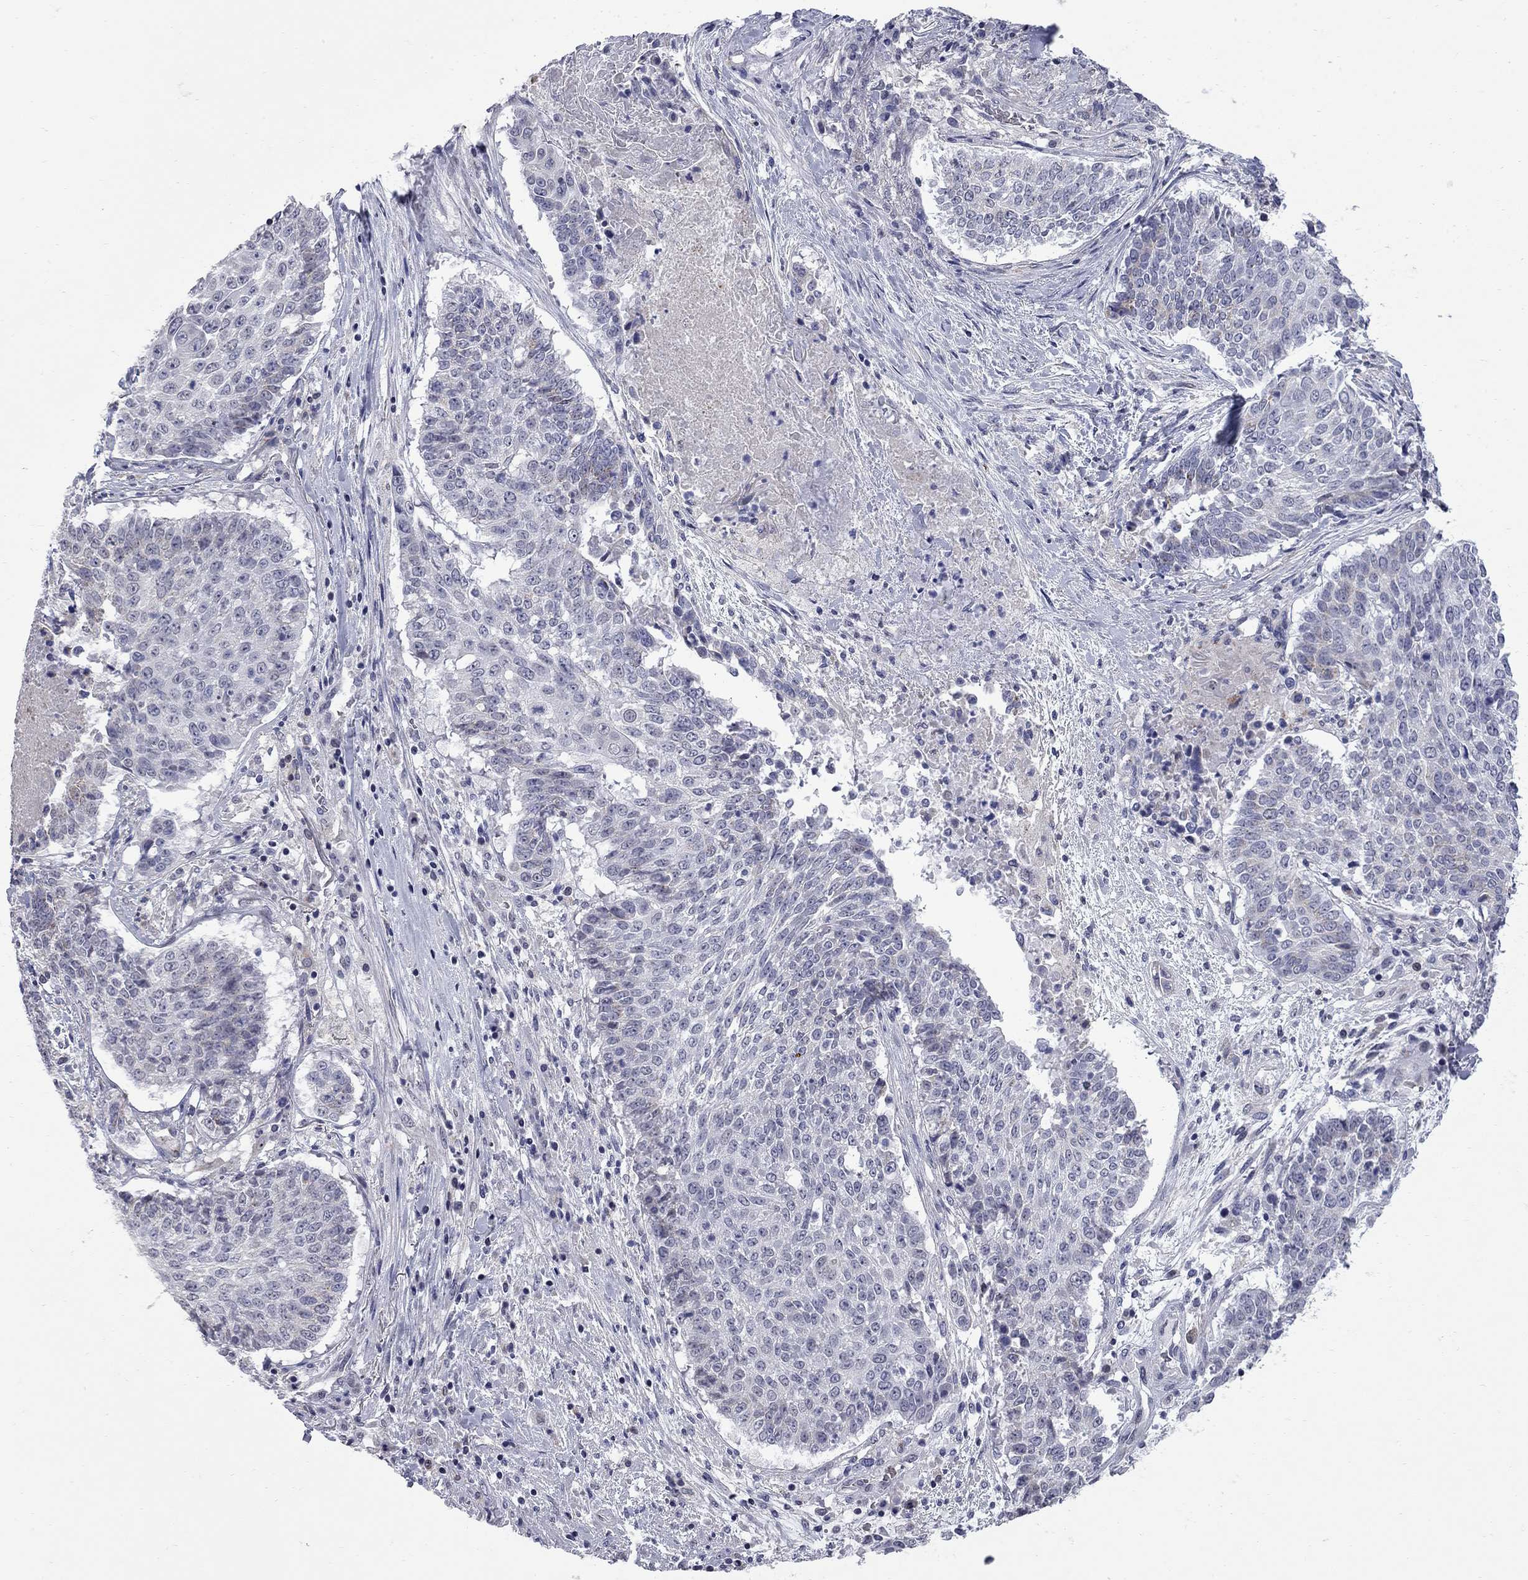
{"staining": {"intensity": "negative", "quantity": "none", "location": "none"}, "tissue": "lung cancer", "cell_type": "Tumor cells", "image_type": "cancer", "snomed": [{"axis": "morphology", "description": "Squamous cell carcinoma, NOS"}, {"axis": "topography", "description": "Lung"}], "caption": "Lung cancer (squamous cell carcinoma) stained for a protein using immunohistochemistry exhibits no positivity tumor cells.", "gene": "HTR4", "patient": {"sex": "male", "age": 64}}